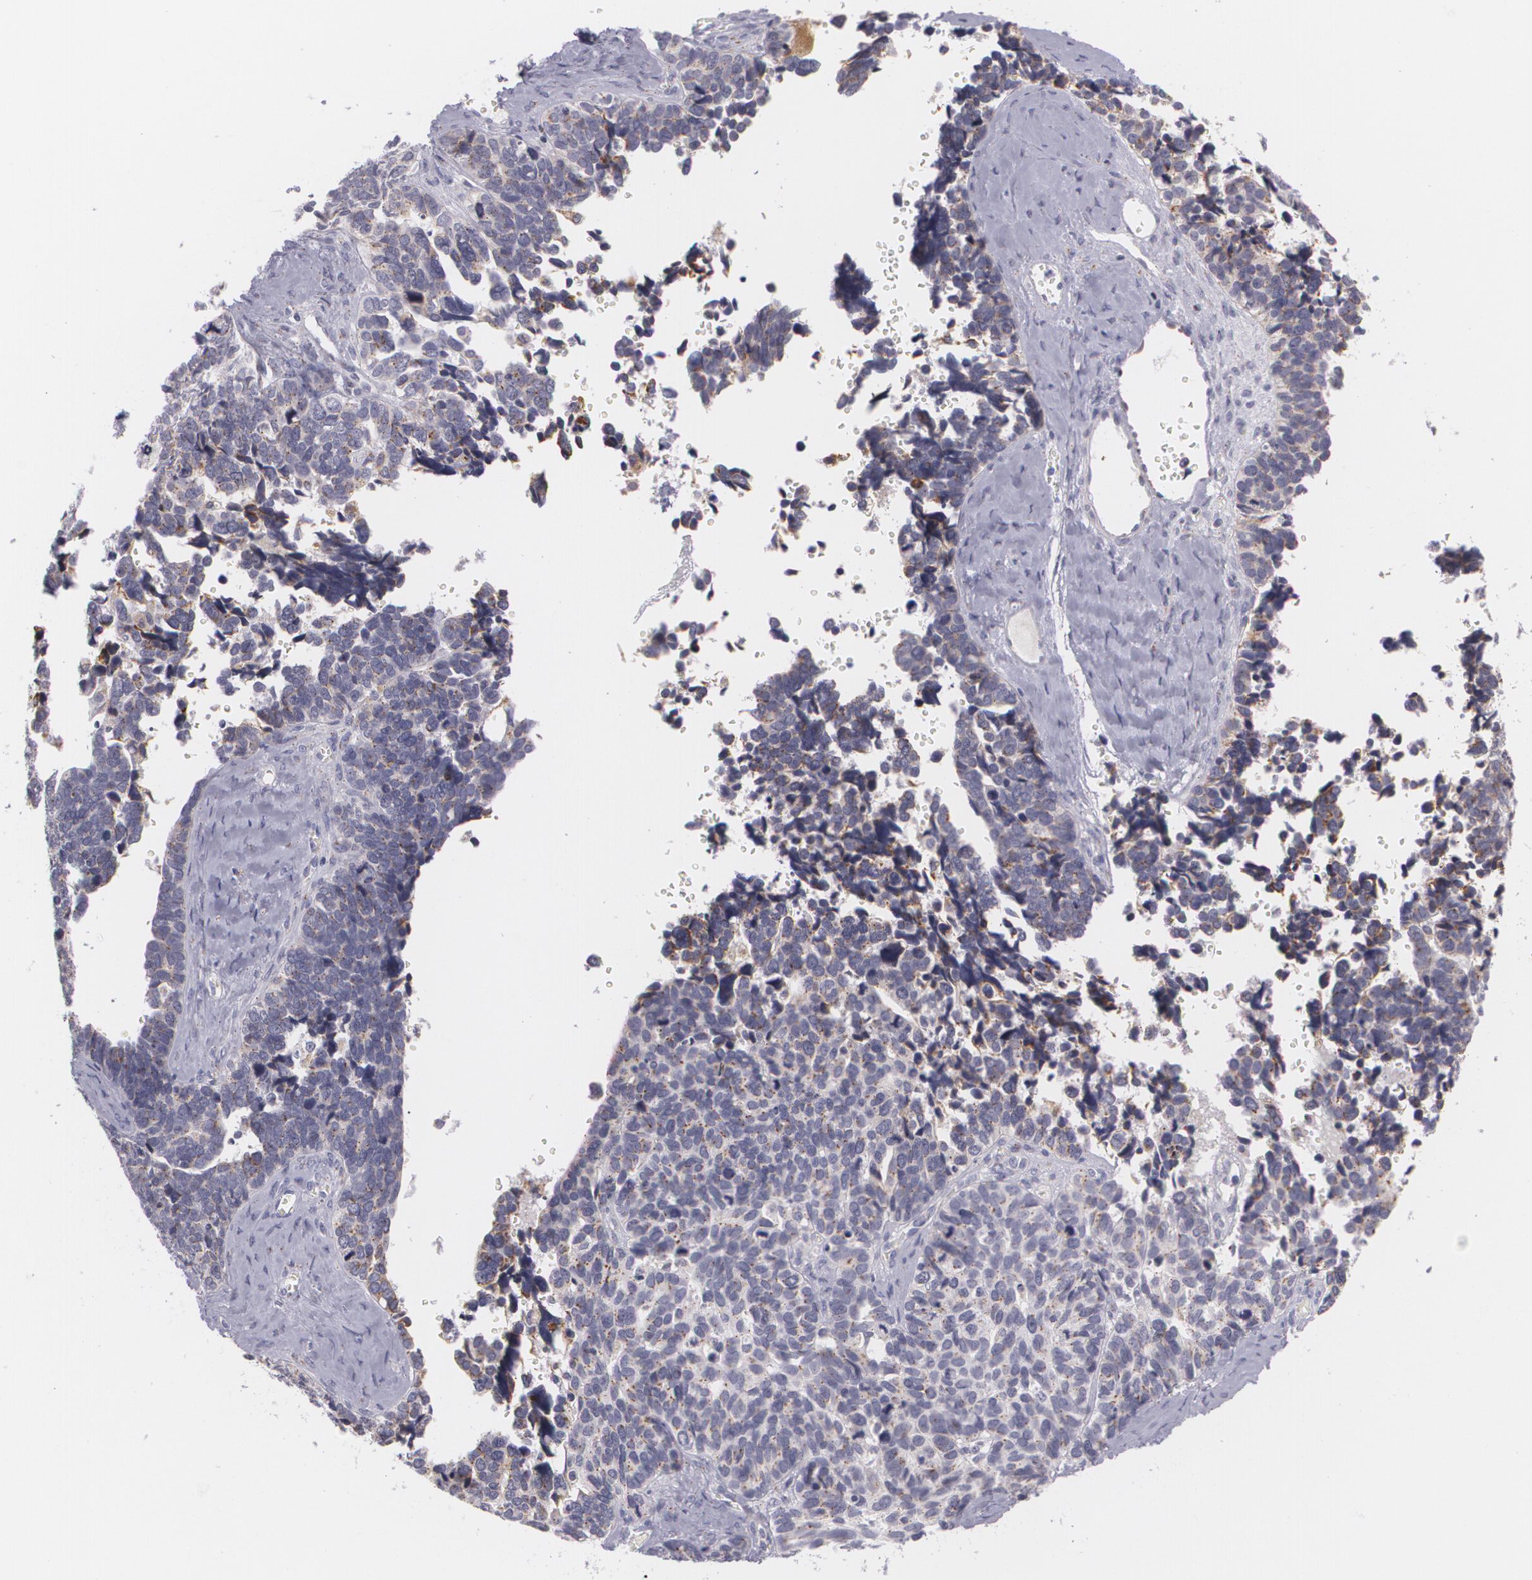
{"staining": {"intensity": "weak", "quantity": "<25%", "location": "cytoplasmic/membranous"}, "tissue": "ovarian cancer", "cell_type": "Tumor cells", "image_type": "cancer", "snomed": [{"axis": "morphology", "description": "Cystadenocarcinoma, serous, NOS"}, {"axis": "topography", "description": "Ovary"}], "caption": "A micrograph of ovarian serous cystadenocarcinoma stained for a protein exhibits no brown staining in tumor cells.", "gene": "CILK1", "patient": {"sex": "female", "age": 77}}